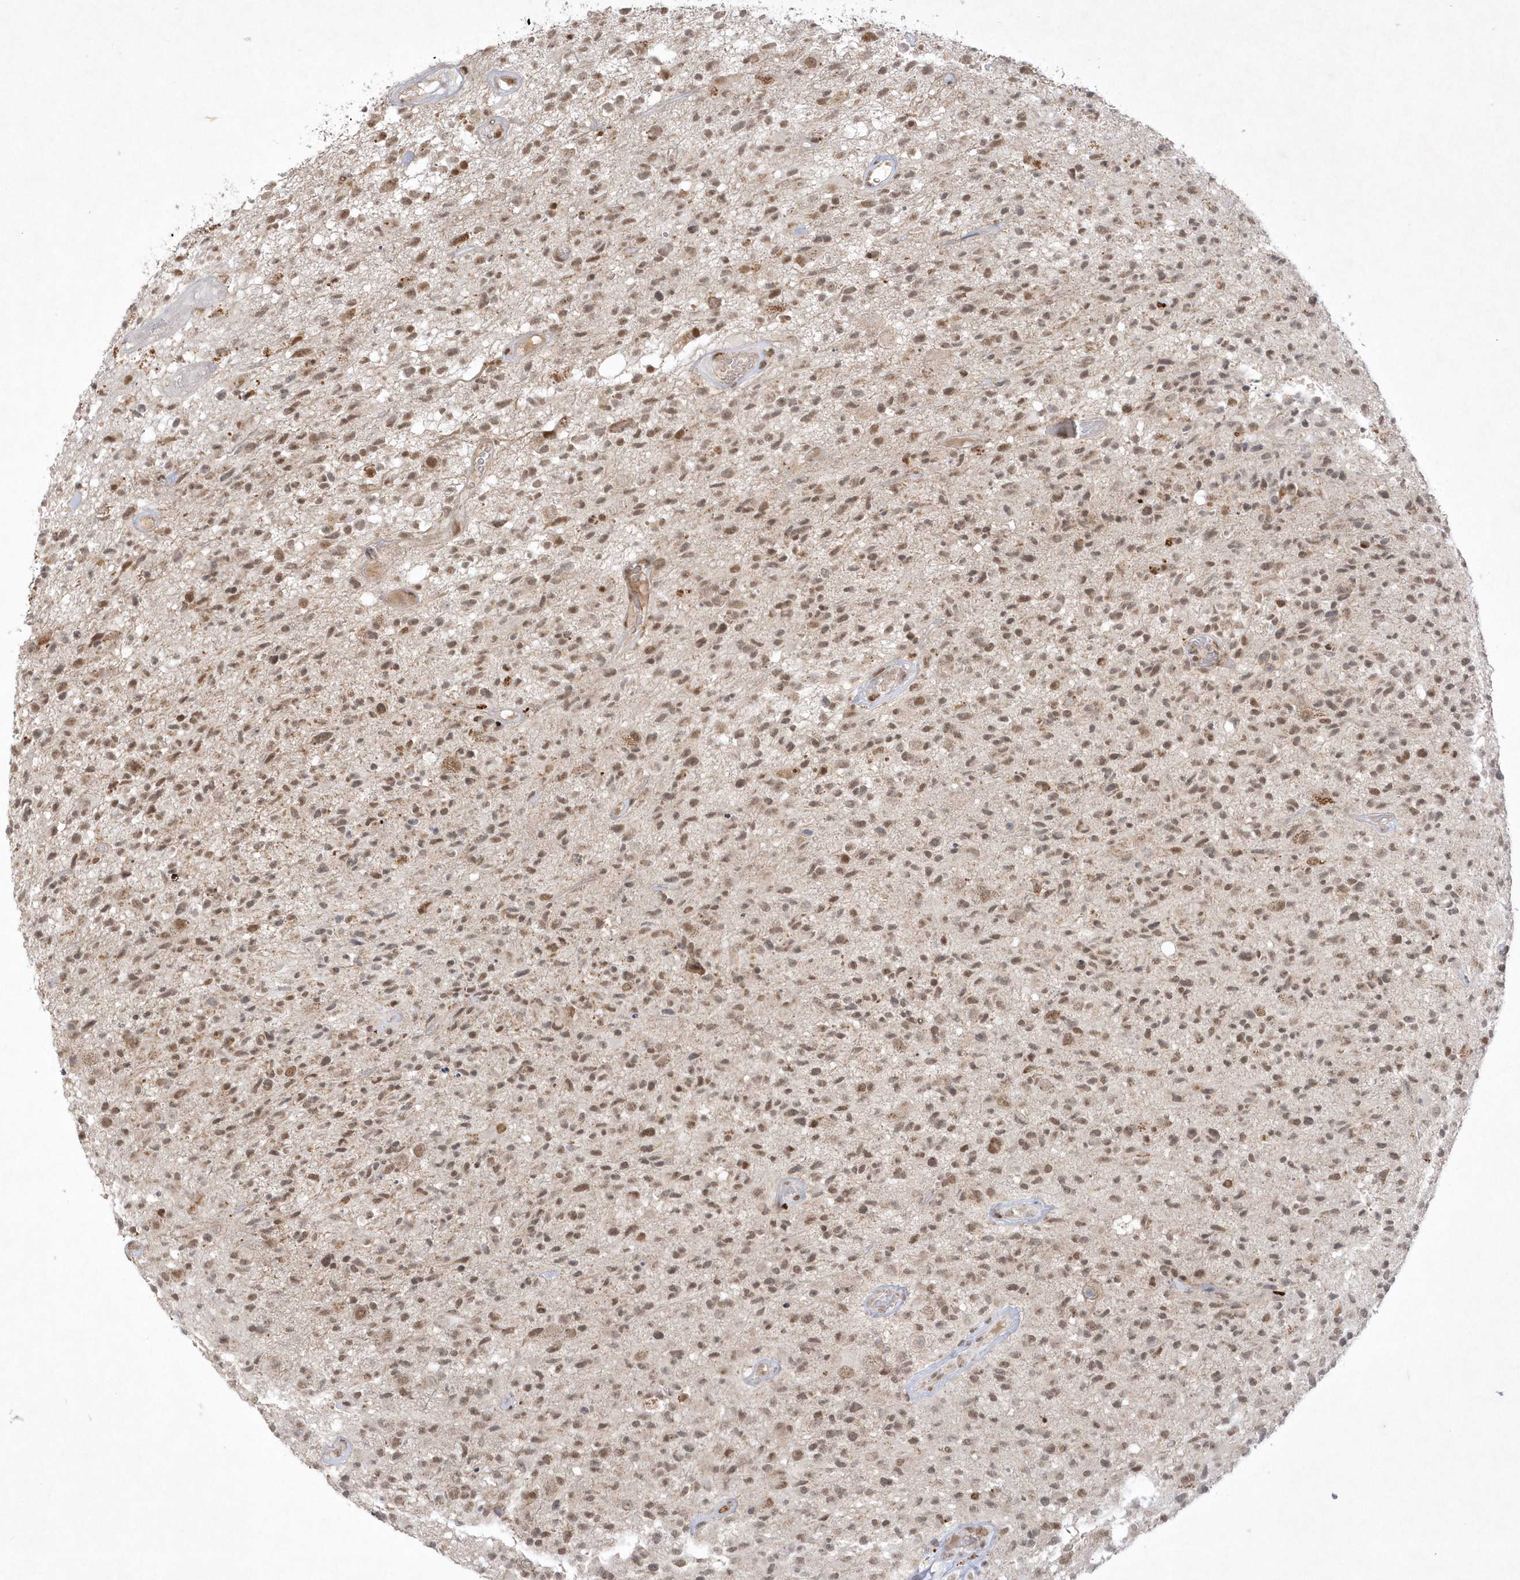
{"staining": {"intensity": "moderate", "quantity": ">75%", "location": "nuclear"}, "tissue": "glioma", "cell_type": "Tumor cells", "image_type": "cancer", "snomed": [{"axis": "morphology", "description": "Glioma, malignant, High grade"}, {"axis": "morphology", "description": "Glioblastoma, NOS"}, {"axis": "topography", "description": "Brain"}], "caption": "The photomicrograph displays a brown stain indicating the presence of a protein in the nuclear of tumor cells in malignant glioma (high-grade). The staining is performed using DAB (3,3'-diaminobenzidine) brown chromogen to label protein expression. The nuclei are counter-stained blue using hematoxylin.", "gene": "CPSF3", "patient": {"sex": "male", "age": 60}}